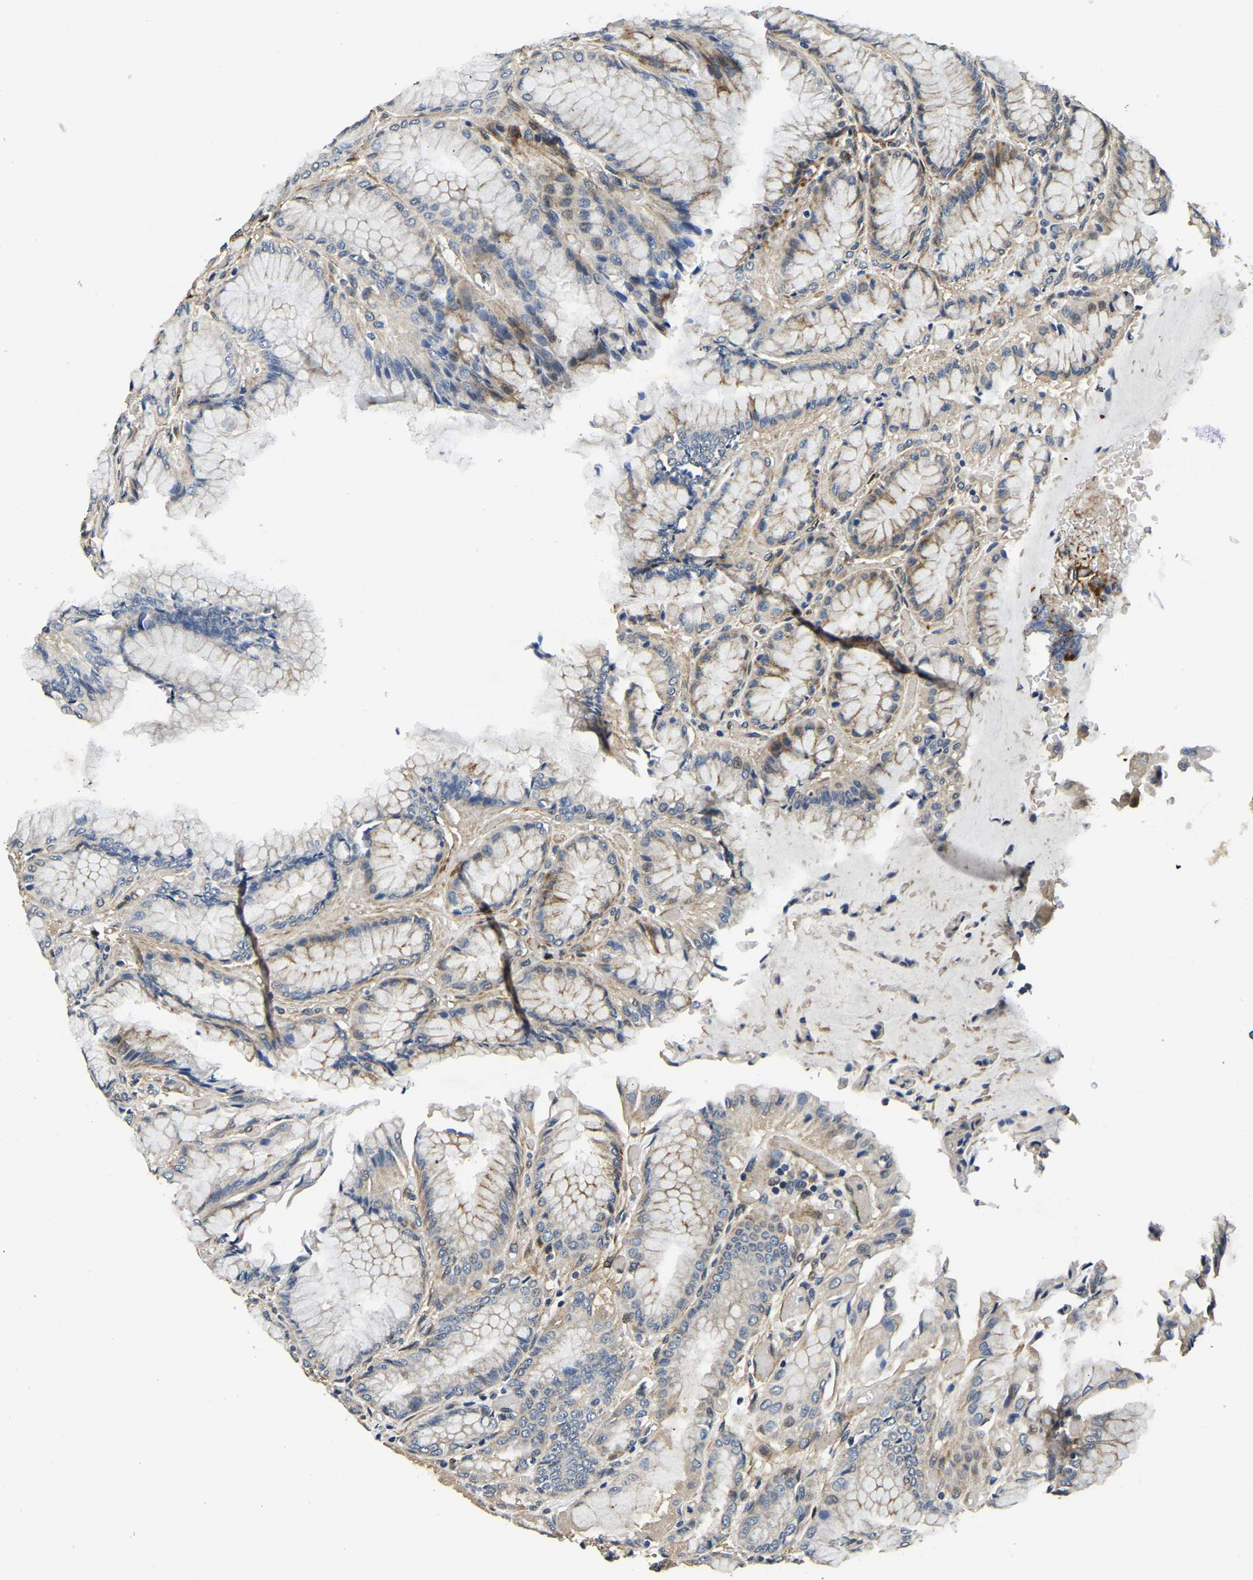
{"staining": {"intensity": "moderate", "quantity": "25%-75%", "location": "cytoplasmic/membranous"}, "tissue": "stomach", "cell_type": "Glandular cells", "image_type": "normal", "snomed": [{"axis": "morphology", "description": "Normal tissue, NOS"}, {"axis": "topography", "description": "Stomach, upper"}], "caption": "Protein staining of unremarkable stomach shows moderate cytoplasmic/membranous positivity in approximately 25%-75% of glandular cells. (Brightfield microscopy of DAB IHC at high magnification).", "gene": "RNF39", "patient": {"sex": "male", "age": 72}}